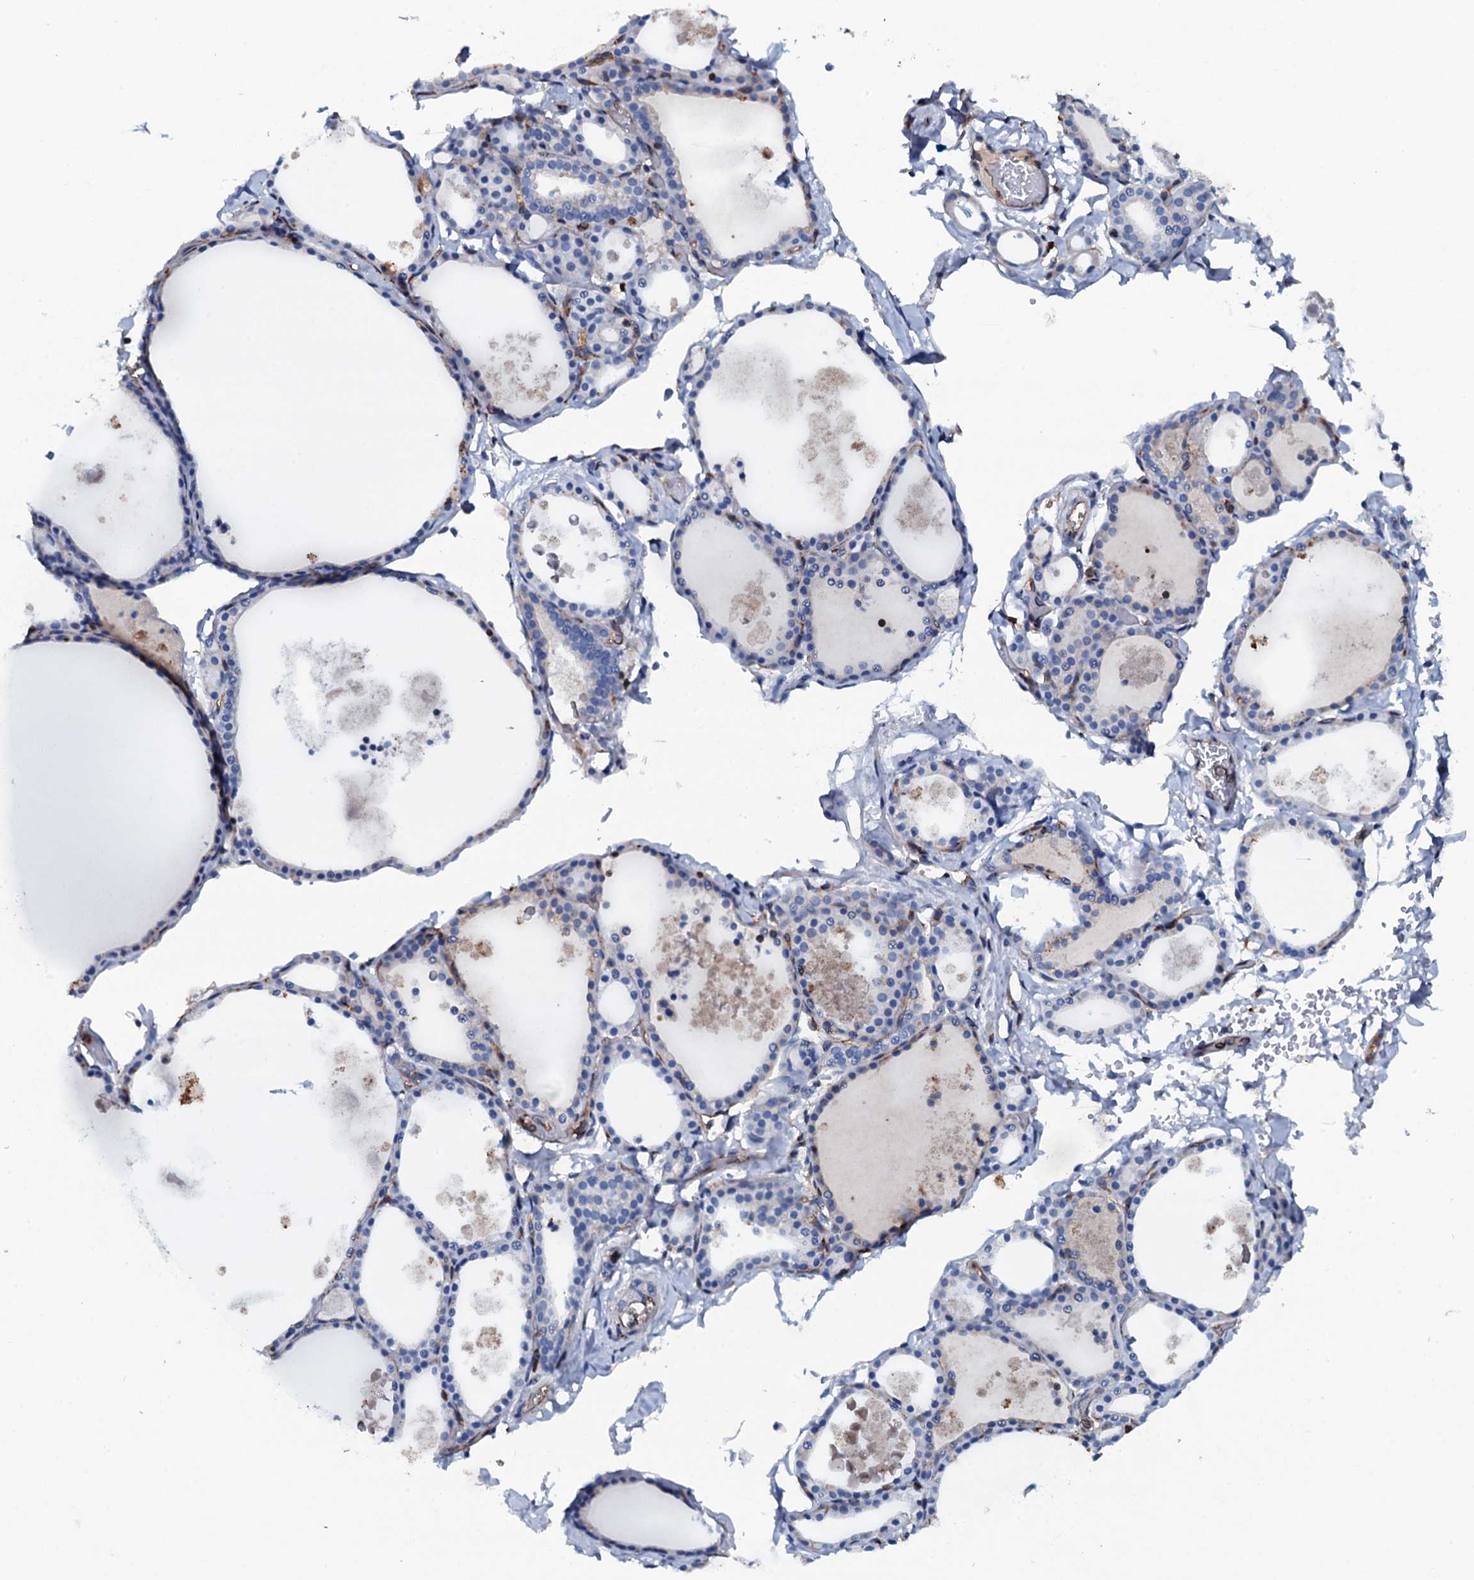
{"staining": {"intensity": "negative", "quantity": "none", "location": "none"}, "tissue": "thyroid gland", "cell_type": "Glandular cells", "image_type": "normal", "snomed": [{"axis": "morphology", "description": "Normal tissue, NOS"}, {"axis": "topography", "description": "Thyroid gland"}], "caption": "Human thyroid gland stained for a protein using immunohistochemistry displays no expression in glandular cells.", "gene": "MS4A4E", "patient": {"sex": "male", "age": 56}}